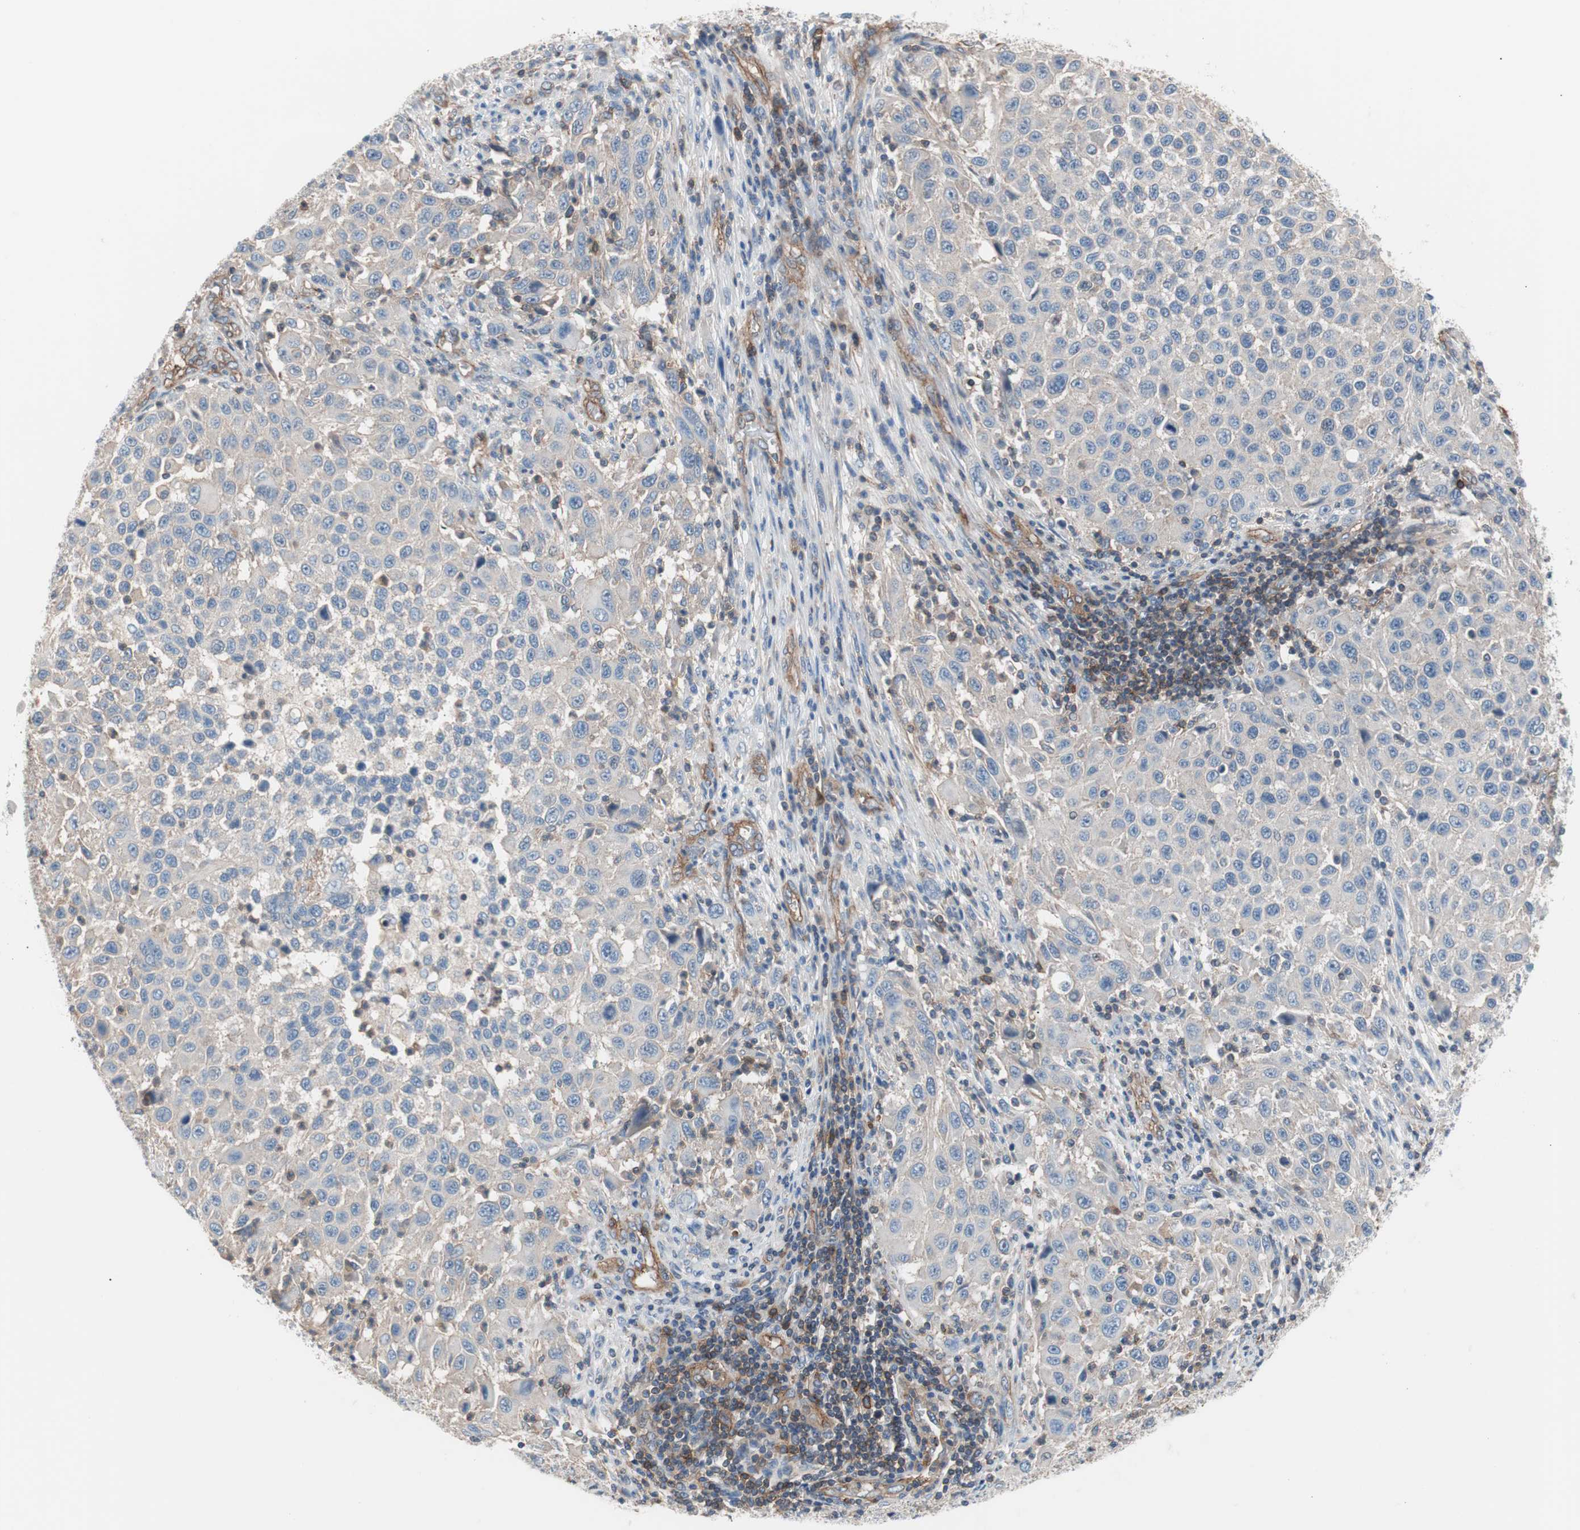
{"staining": {"intensity": "negative", "quantity": "none", "location": "none"}, "tissue": "melanoma", "cell_type": "Tumor cells", "image_type": "cancer", "snomed": [{"axis": "morphology", "description": "Malignant melanoma, Metastatic site"}, {"axis": "topography", "description": "Lymph node"}], "caption": "Immunohistochemical staining of melanoma reveals no significant expression in tumor cells. The staining is performed using DAB (3,3'-diaminobenzidine) brown chromogen with nuclei counter-stained in using hematoxylin.", "gene": "GPR160", "patient": {"sex": "male", "age": 61}}